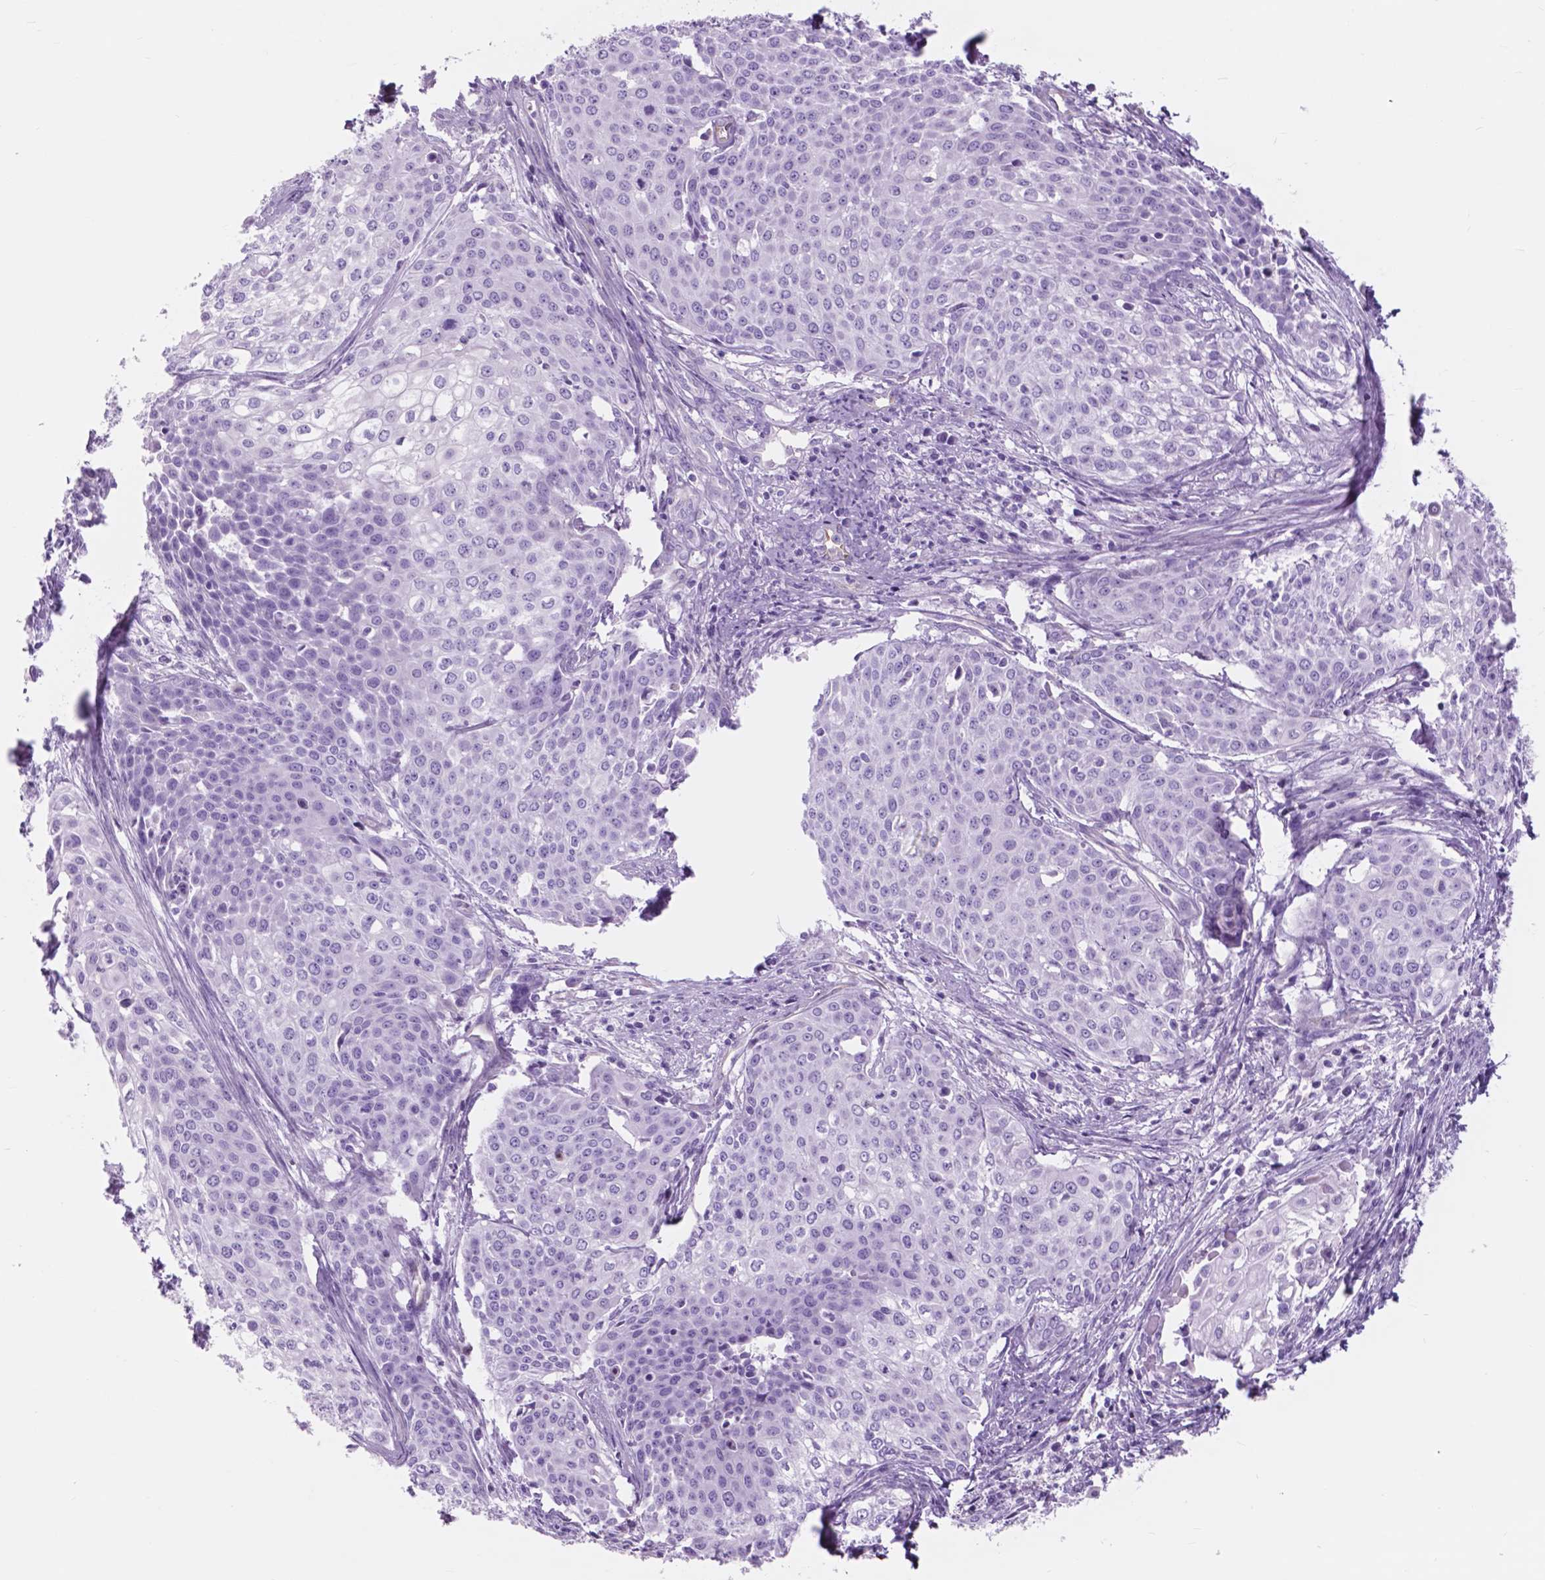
{"staining": {"intensity": "negative", "quantity": "none", "location": "none"}, "tissue": "cervical cancer", "cell_type": "Tumor cells", "image_type": "cancer", "snomed": [{"axis": "morphology", "description": "Squamous cell carcinoma, NOS"}, {"axis": "topography", "description": "Cervix"}], "caption": "Photomicrograph shows no protein expression in tumor cells of squamous cell carcinoma (cervical) tissue.", "gene": "FXYD2", "patient": {"sex": "female", "age": 39}}